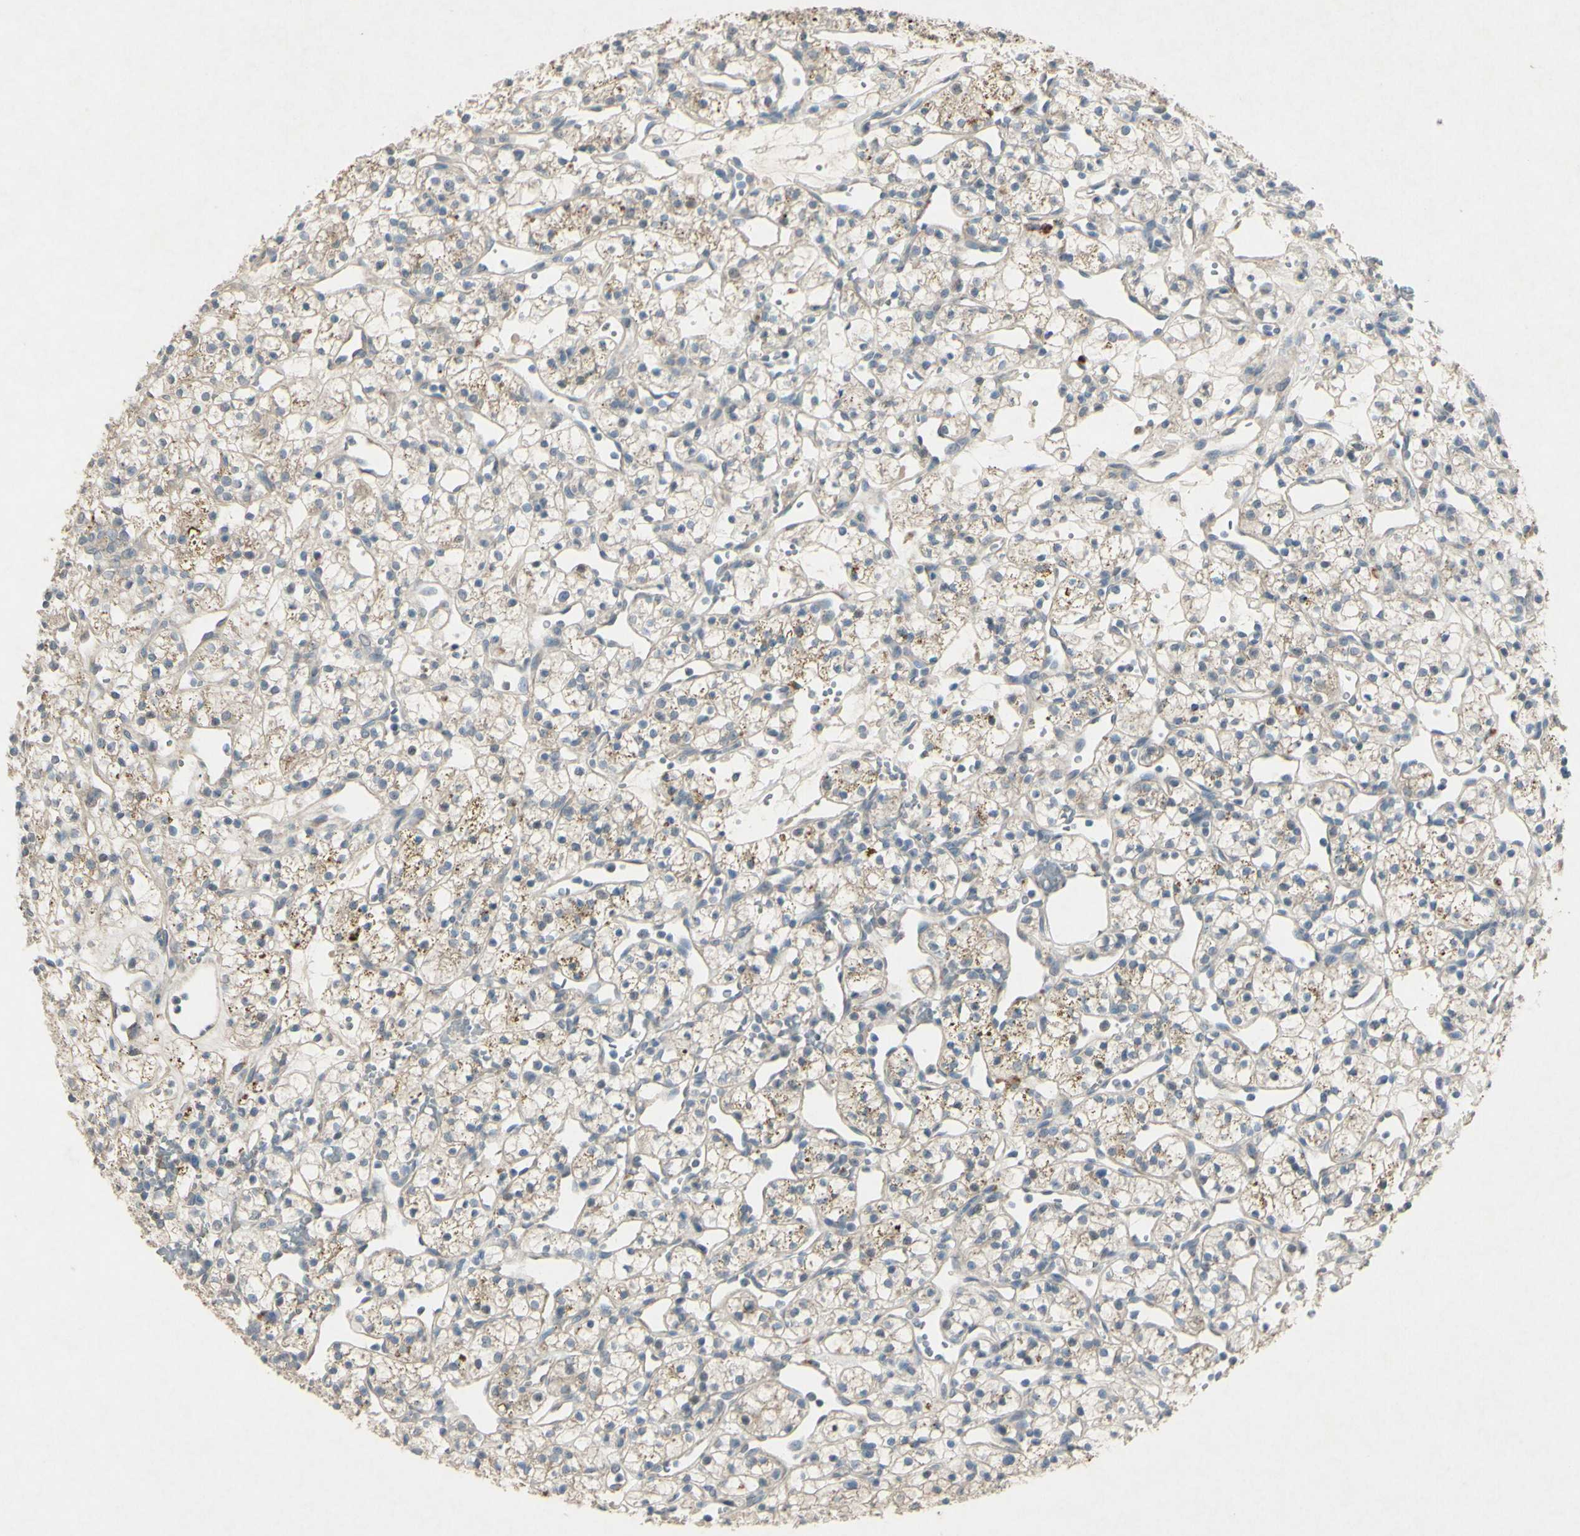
{"staining": {"intensity": "weak", "quantity": "25%-75%", "location": "cytoplasmic/membranous"}, "tissue": "renal cancer", "cell_type": "Tumor cells", "image_type": "cancer", "snomed": [{"axis": "morphology", "description": "Adenocarcinoma, NOS"}, {"axis": "topography", "description": "Kidney"}], "caption": "Protein positivity by IHC shows weak cytoplasmic/membranous positivity in about 25%-75% of tumor cells in adenocarcinoma (renal).", "gene": "TIMM21", "patient": {"sex": "female", "age": 60}}